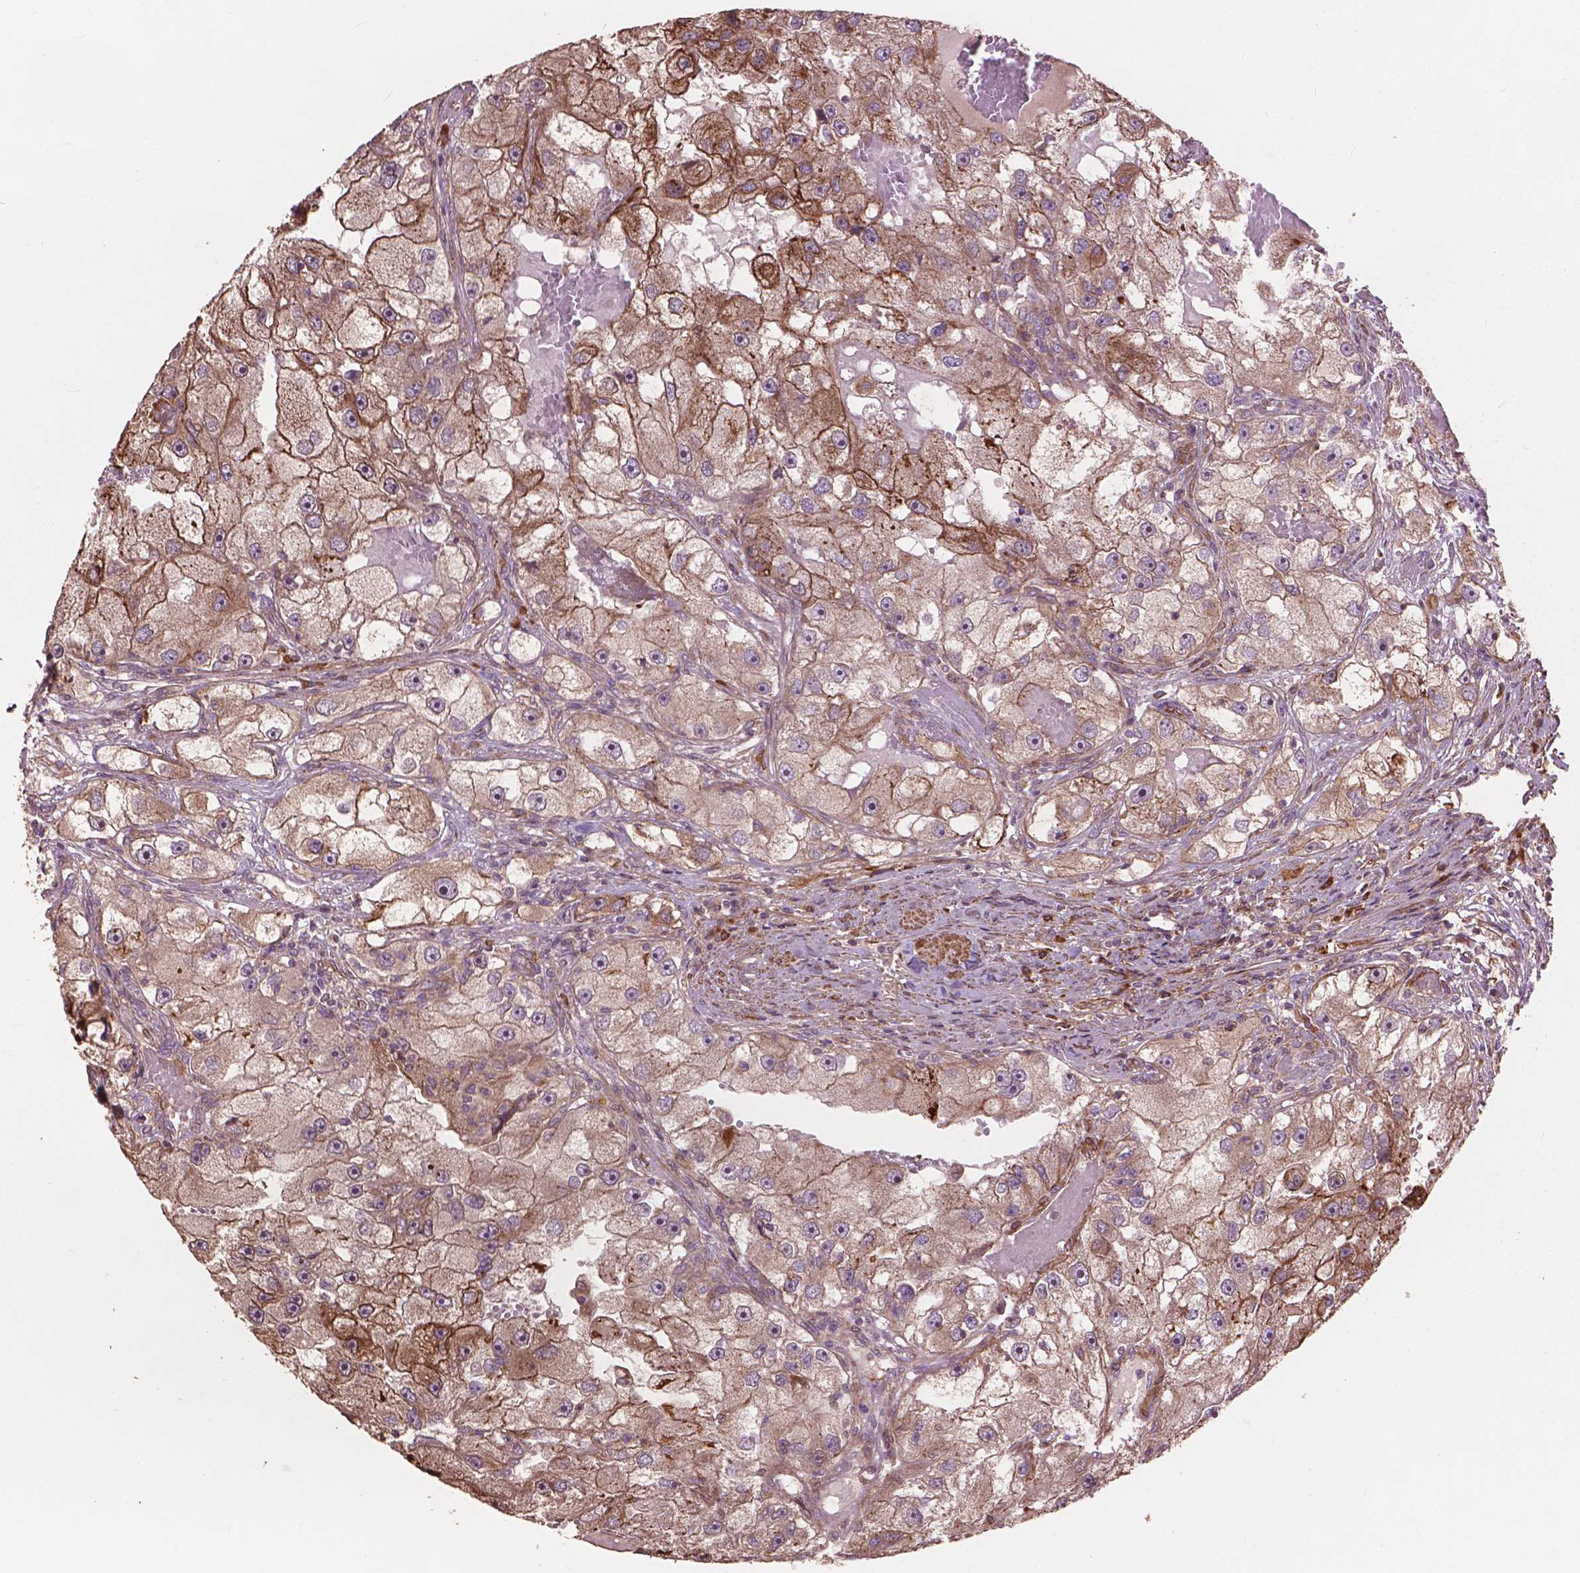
{"staining": {"intensity": "moderate", "quantity": "25%-75%", "location": "cytoplasmic/membranous"}, "tissue": "renal cancer", "cell_type": "Tumor cells", "image_type": "cancer", "snomed": [{"axis": "morphology", "description": "Adenocarcinoma, NOS"}, {"axis": "topography", "description": "Kidney"}], "caption": "Human renal cancer (adenocarcinoma) stained for a protein (brown) shows moderate cytoplasmic/membranous positive staining in about 25%-75% of tumor cells.", "gene": "FNIP1", "patient": {"sex": "male", "age": 63}}